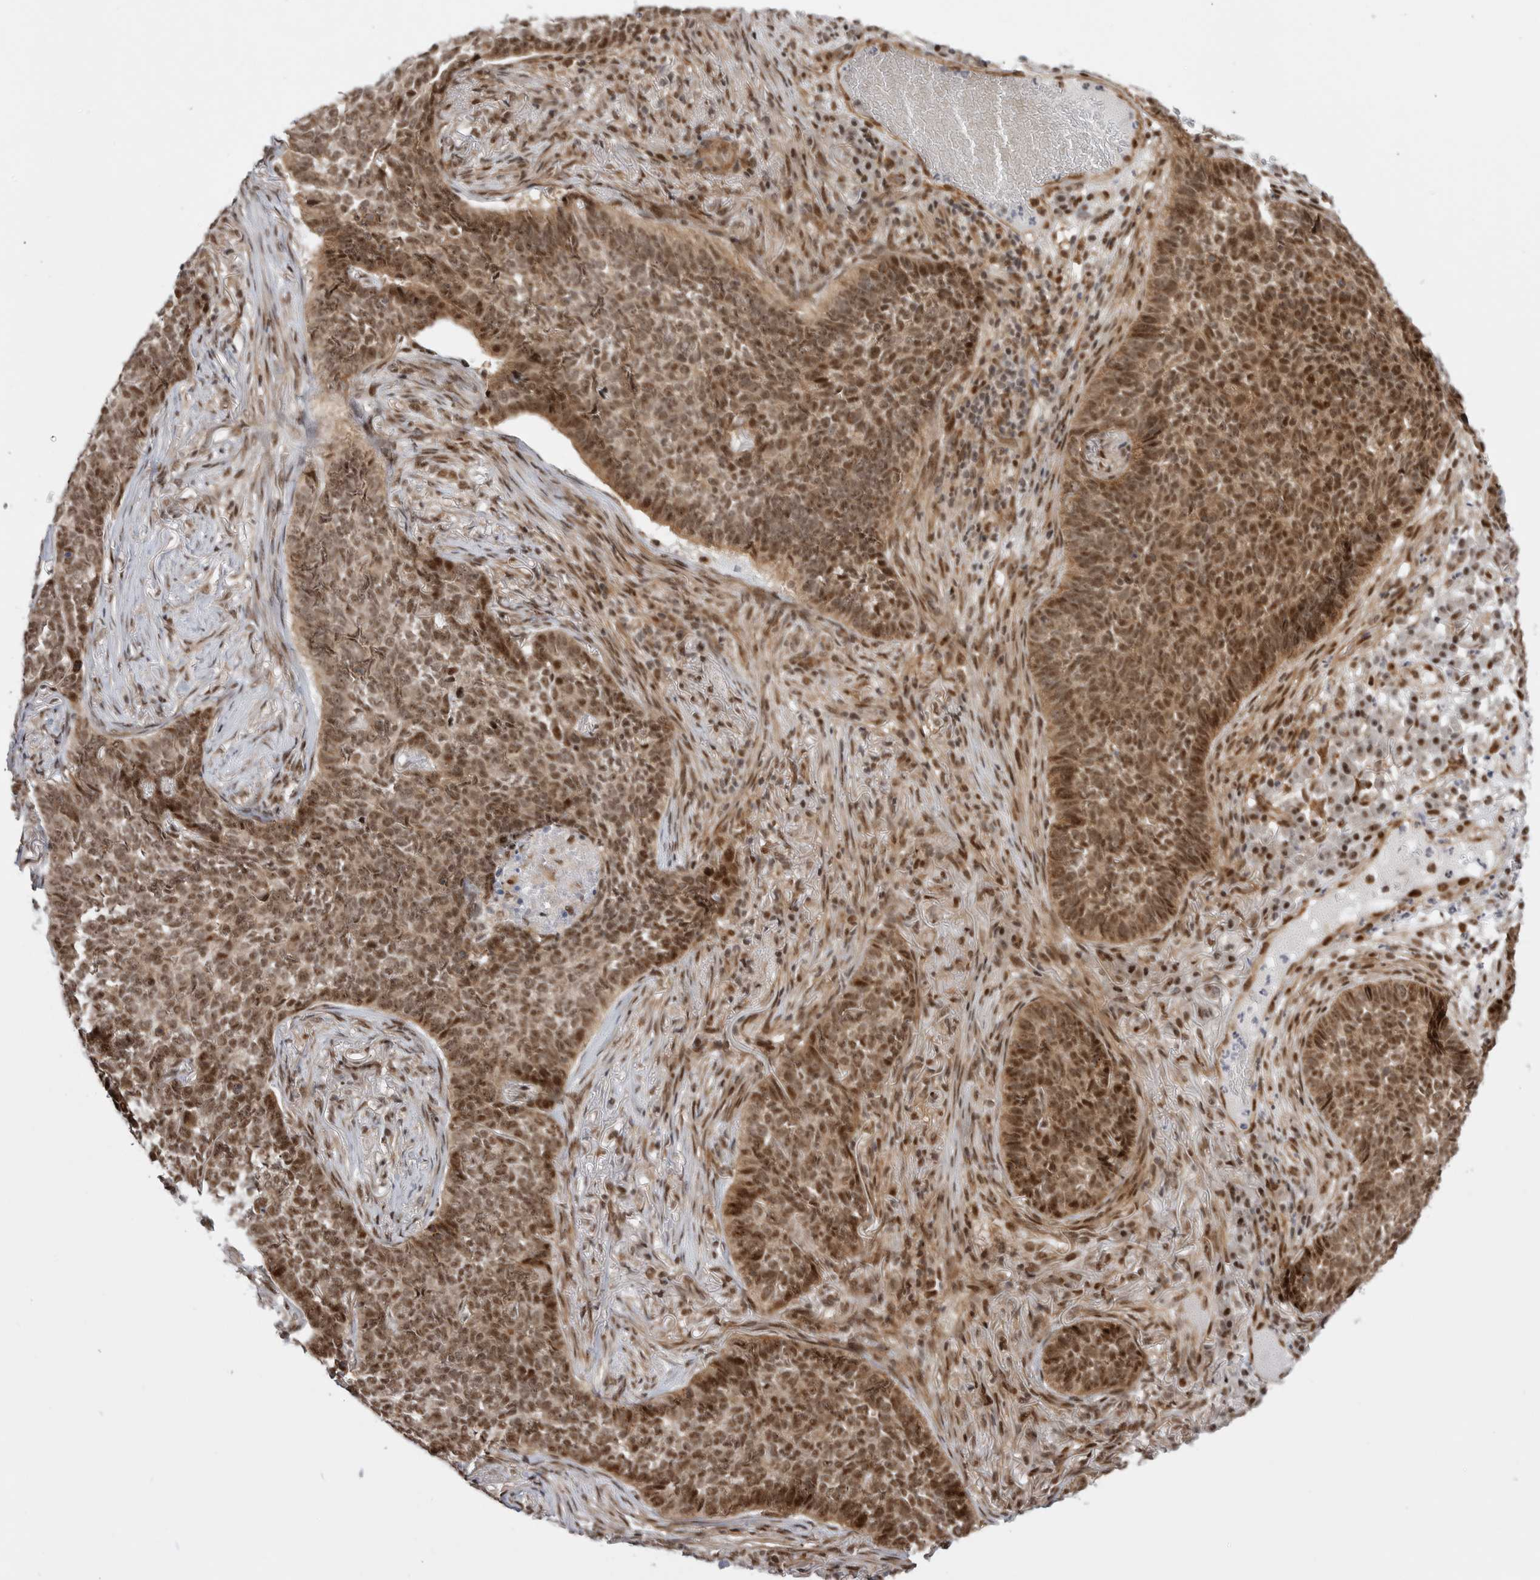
{"staining": {"intensity": "moderate", "quantity": ">75%", "location": "nuclear"}, "tissue": "skin cancer", "cell_type": "Tumor cells", "image_type": "cancer", "snomed": [{"axis": "morphology", "description": "Basal cell carcinoma"}, {"axis": "topography", "description": "Skin"}], "caption": "Skin cancer (basal cell carcinoma) stained with a protein marker displays moderate staining in tumor cells.", "gene": "GPATCH2", "patient": {"sex": "male", "age": 85}}